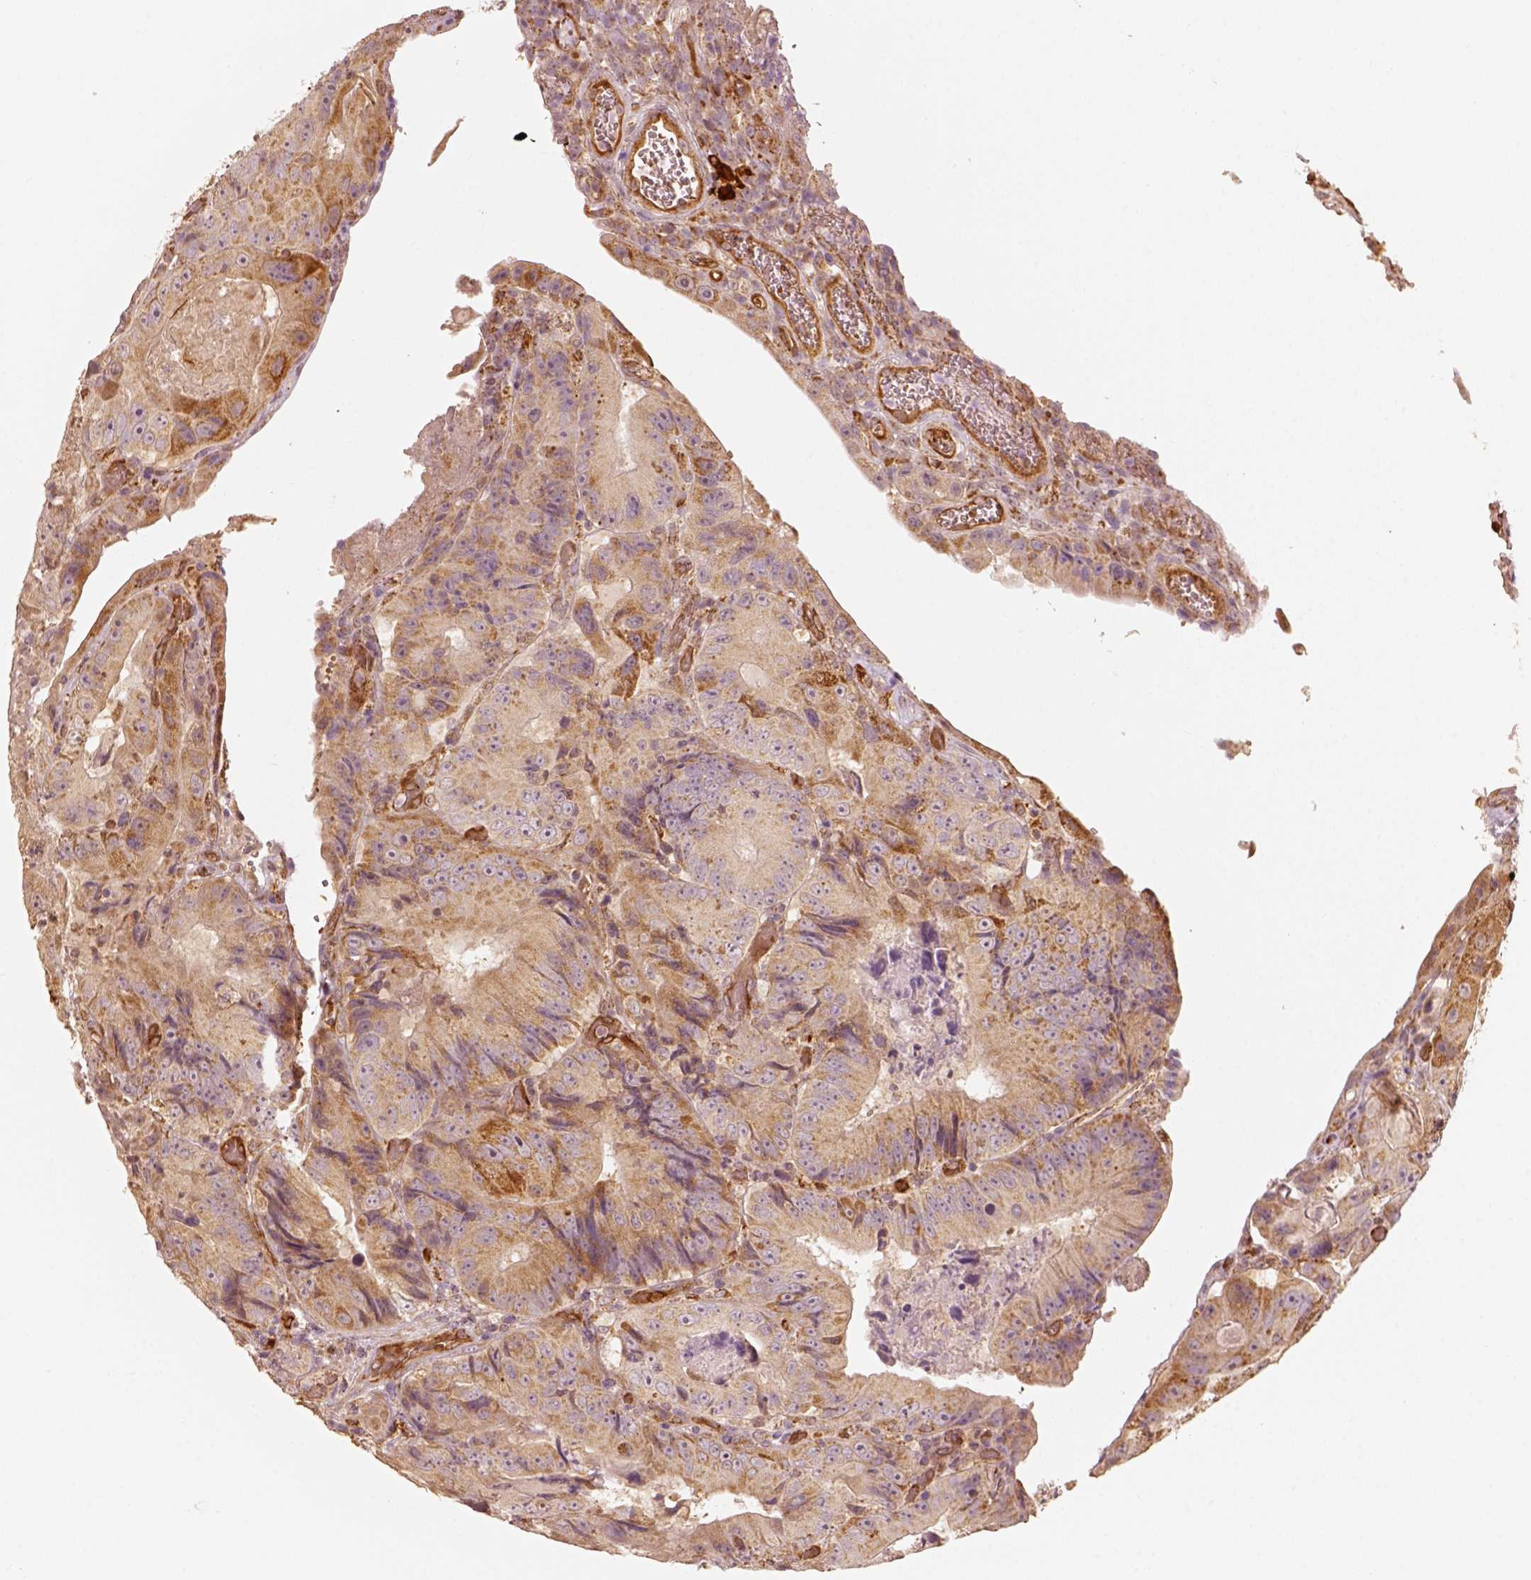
{"staining": {"intensity": "moderate", "quantity": ">75%", "location": "cytoplasmic/membranous"}, "tissue": "colorectal cancer", "cell_type": "Tumor cells", "image_type": "cancer", "snomed": [{"axis": "morphology", "description": "Adenocarcinoma, NOS"}, {"axis": "topography", "description": "Colon"}], "caption": "Immunohistochemistry staining of adenocarcinoma (colorectal), which displays medium levels of moderate cytoplasmic/membranous positivity in approximately >75% of tumor cells indicating moderate cytoplasmic/membranous protein staining. The staining was performed using DAB (brown) for protein detection and nuclei were counterstained in hematoxylin (blue).", "gene": "FSCN1", "patient": {"sex": "female", "age": 86}}